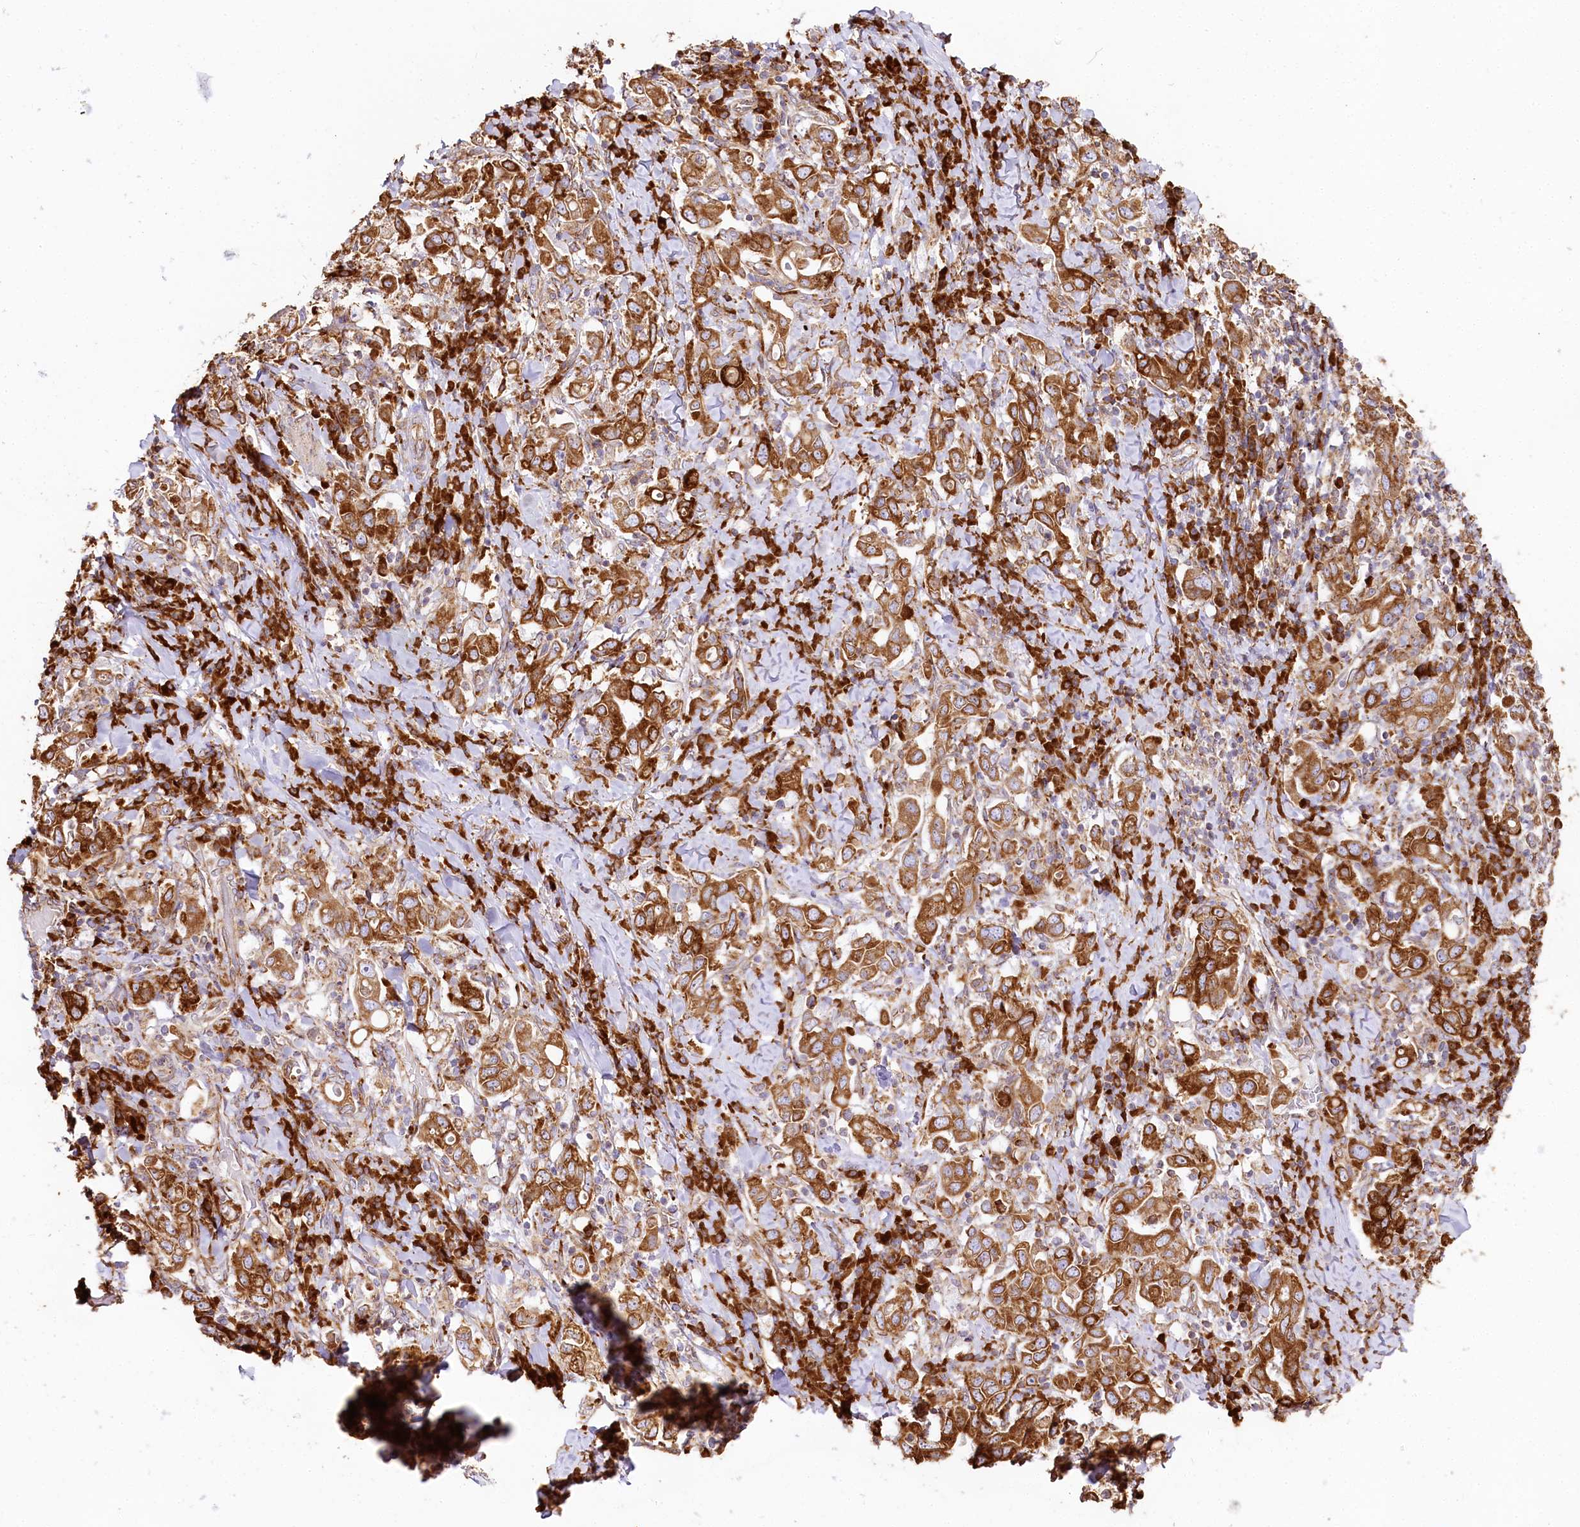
{"staining": {"intensity": "strong", "quantity": ">75%", "location": "cytoplasmic/membranous"}, "tissue": "stomach cancer", "cell_type": "Tumor cells", "image_type": "cancer", "snomed": [{"axis": "morphology", "description": "Adenocarcinoma, NOS"}, {"axis": "topography", "description": "Stomach, upper"}], "caption": "The photomicrograph demonstrates staining of adenocarcinoma (stomach), revealing strong cytoplasmic/membranous protein positivity (brown color) within tumor cells. The staining was performed using DAB (3,3'-diaminobenzidine) to visualize the protein expression in brown, while the nuclei were stained in blue with hematoxylin (Magnification: 20x).", "gene": "CNPY2", "patient": {"sex": "male", "age": 62}}